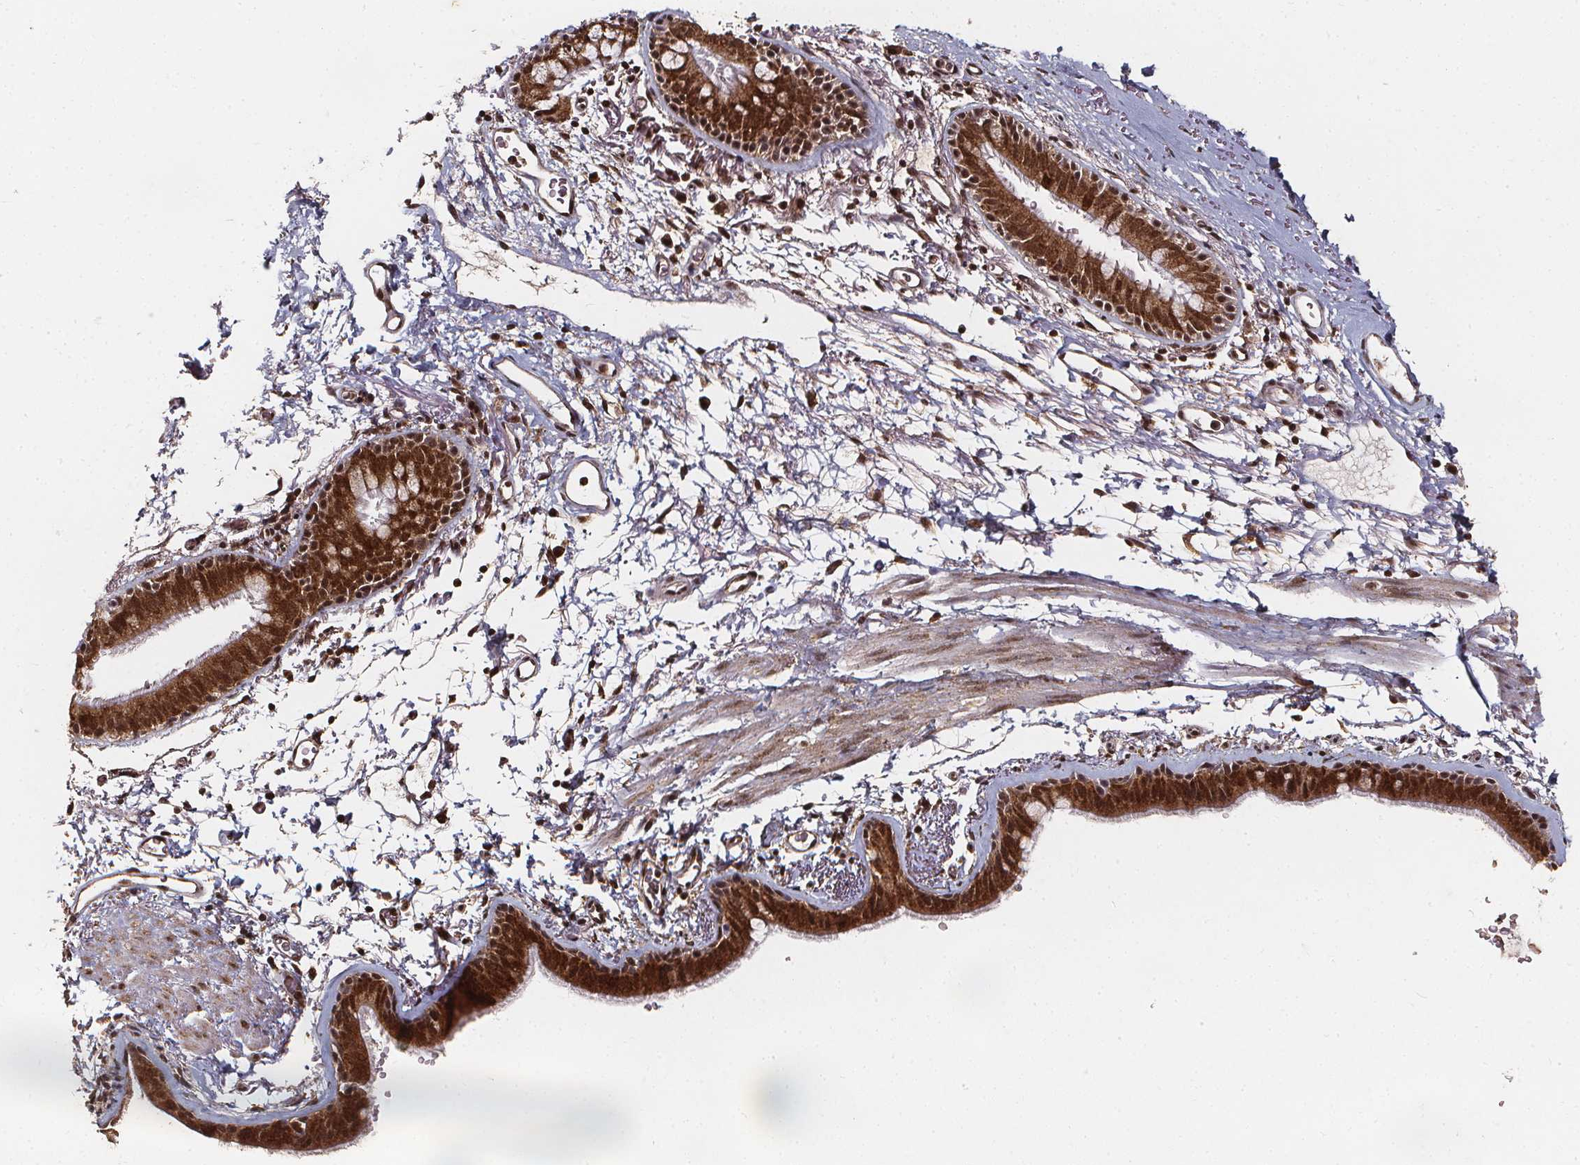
{"staining": {"intensity": "strong", "quantity": ">75%", "location": "cytoplasmic/membranous,nuclear"}, "tissue": "bronchus", "cell_type": "Respiratory epithelial cells", "image_type": "normal", "snomed": [{"axis": "morphology", "description": "Normal tissue, NOS"}, {"axis": "topography", "description": "Lymph node"}, {"axis": "topography", "description": "Bronchus"}], "caption": "High-power microscopy captured an immunohistochemistry micrograph of unremarkable bronchus, revealing strong cytoplasmic/membranous,nuclear expression in about >75% of respiratory epithelial cells.", "gene": "SMN1", "patient": {"sex": "female", "age": 70}}